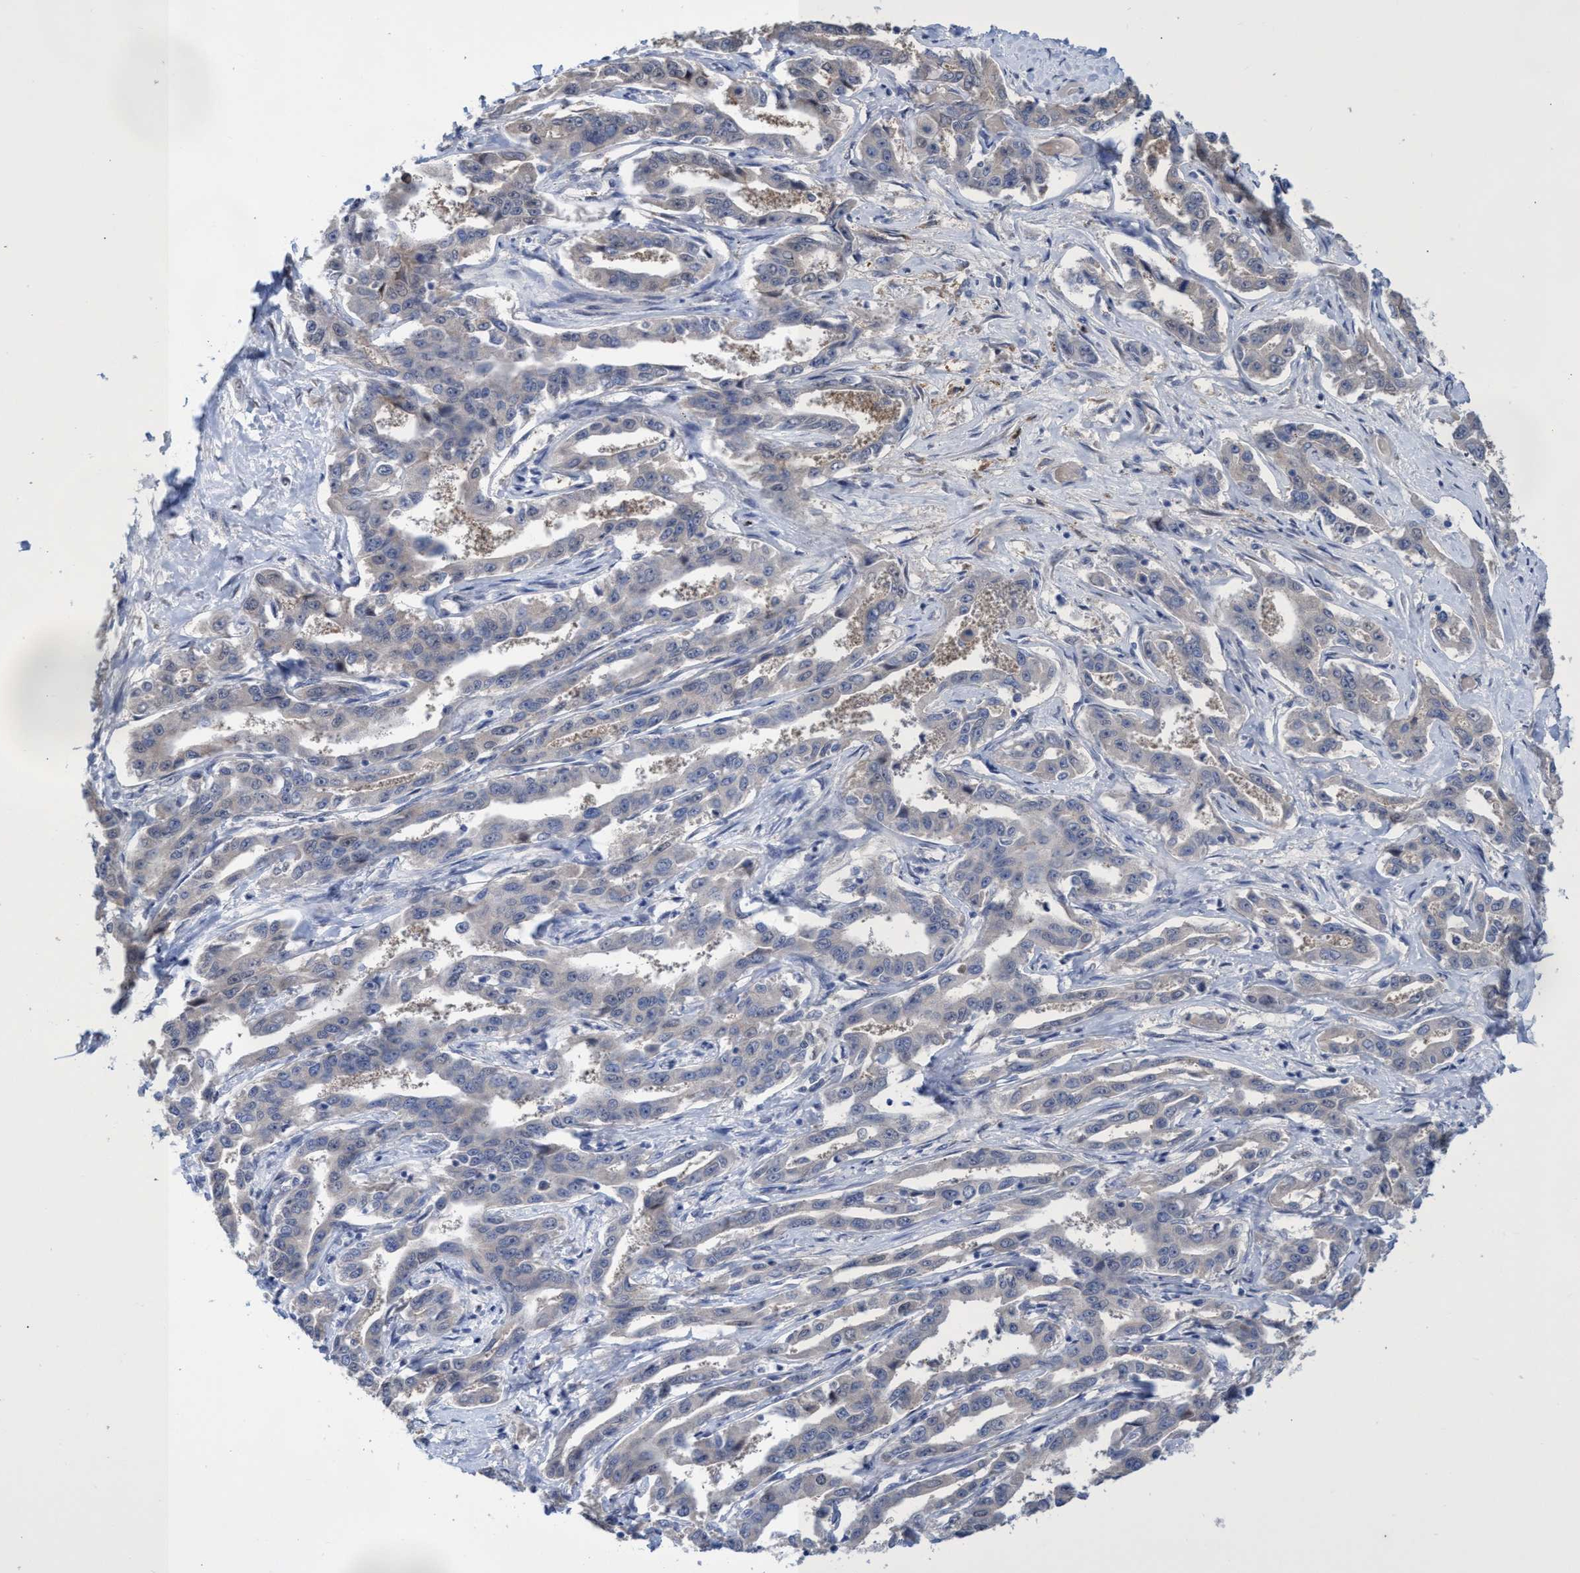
{"staining": {"intensity": "weak", "quantity": "<25%", "location": "cytoplasmic/membranous"}, "tissue": "liver cancer", "cell_type": "Tumor cells", "image_type": "cancer", "snomed": [{"axis": "morphology", "description": "Cholangiocarcinoma"}, {"axis": "topography", "description": "Liver"}], "caption": "A high-resolution micrograph shows immunohistochemistry staining of liver cancer, which demonstrates no significant expression in tumor cells.", "gene": "SVEP1", "patient": {"sex": "male", "age": 59}}